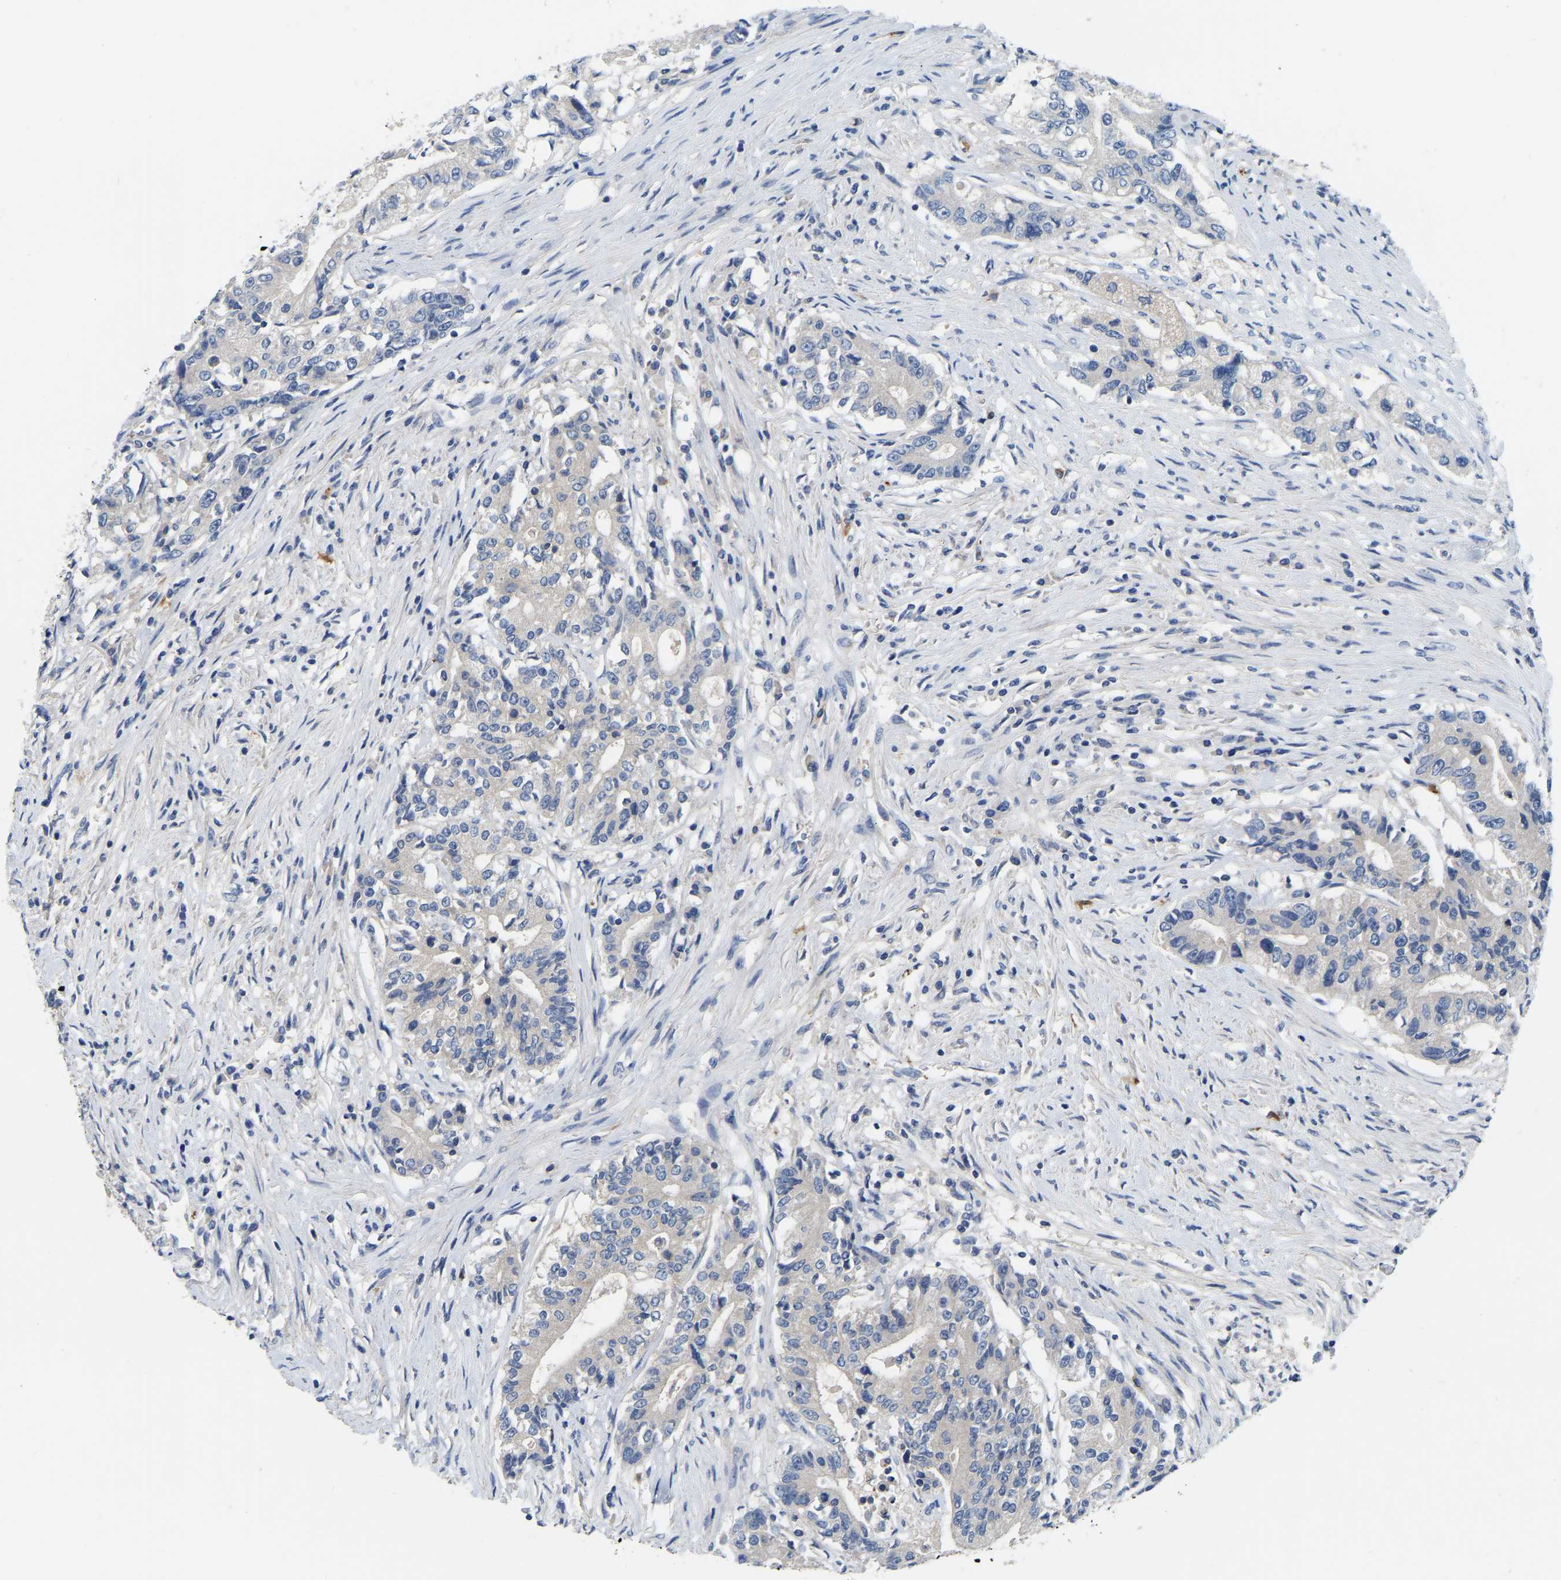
{"staining": {"intensity": "negative", "quantity": "none", "location": "none"}, "tissue": "colorectal cancer", "cell_type": "Tumor cells", "image_type": "cancer", "snomed": [{"axis": "morphology", "description": "Adenocarcinoma, NOS"}, {"axis": "topography", "description": "Colon"}], "caption": "This is an immunohistochemistry (IHC) micrograph of adenocarcinoma (colorectal). There is no staining in tumor cells.", "gene": "RAB27B", "patient": {"sex": "female", "age": 77}}